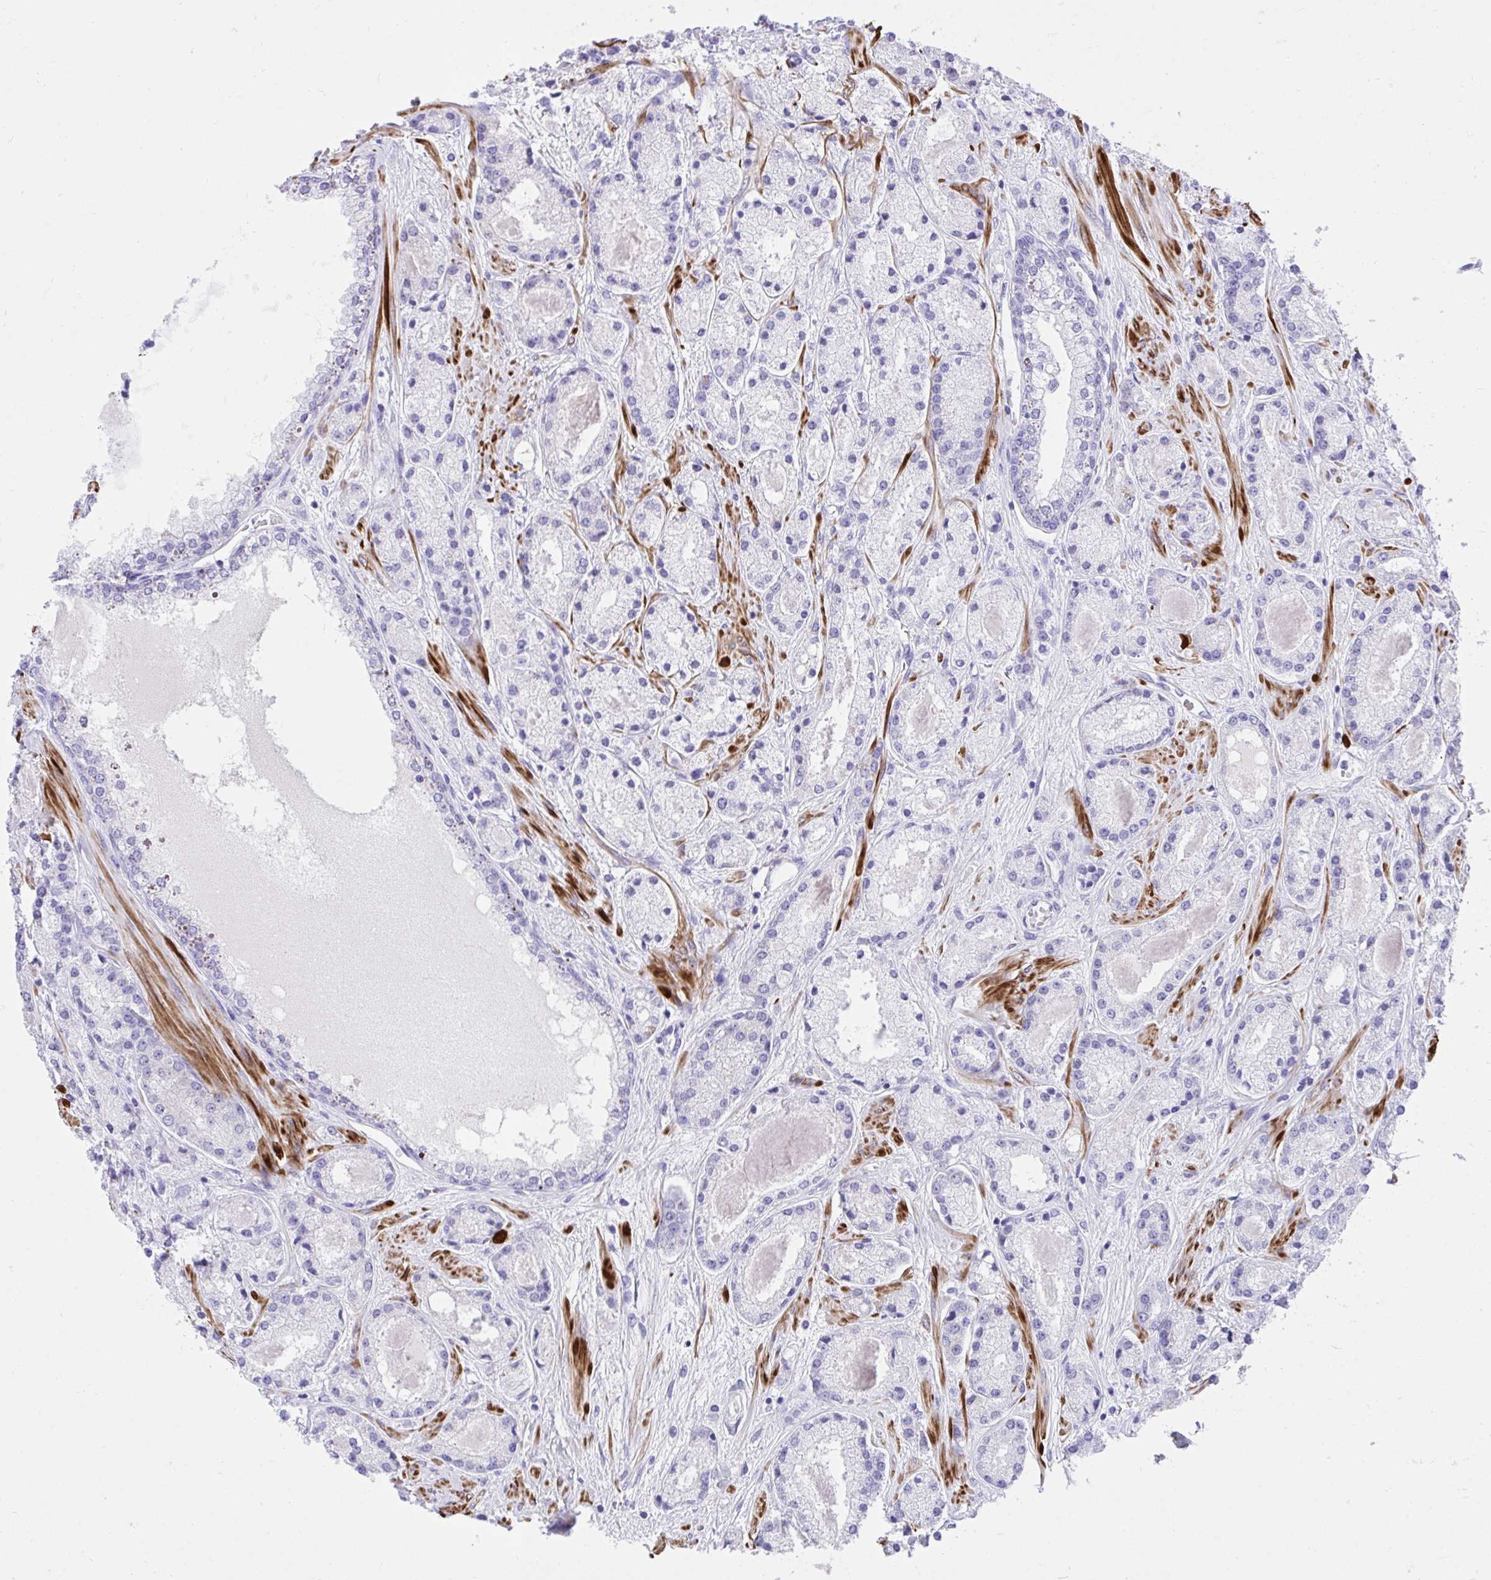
{"staining": {"intensity": "negative", "quantity": "none", "location": "none"}, "tissue": "prostate cancer", "cell_type": "Tumor cells", "image_type": "cancer", "snomed": [{"axis": "morphology", "description": "Adenocarcinoma, High grade"}, {"axis": "topography", "description": "Prostate"}], "caption": "Histopathology image shows no protein expression in tumor cells of prostate adenocarcinoma (high-grade) tissue. (Stains: DAB IHC with hematoxylin counter stain, Microscopy: brightfield microscopy at high magnification).", "gene": "KCNN4", "patient": {"sex": "male", "age": 67}}